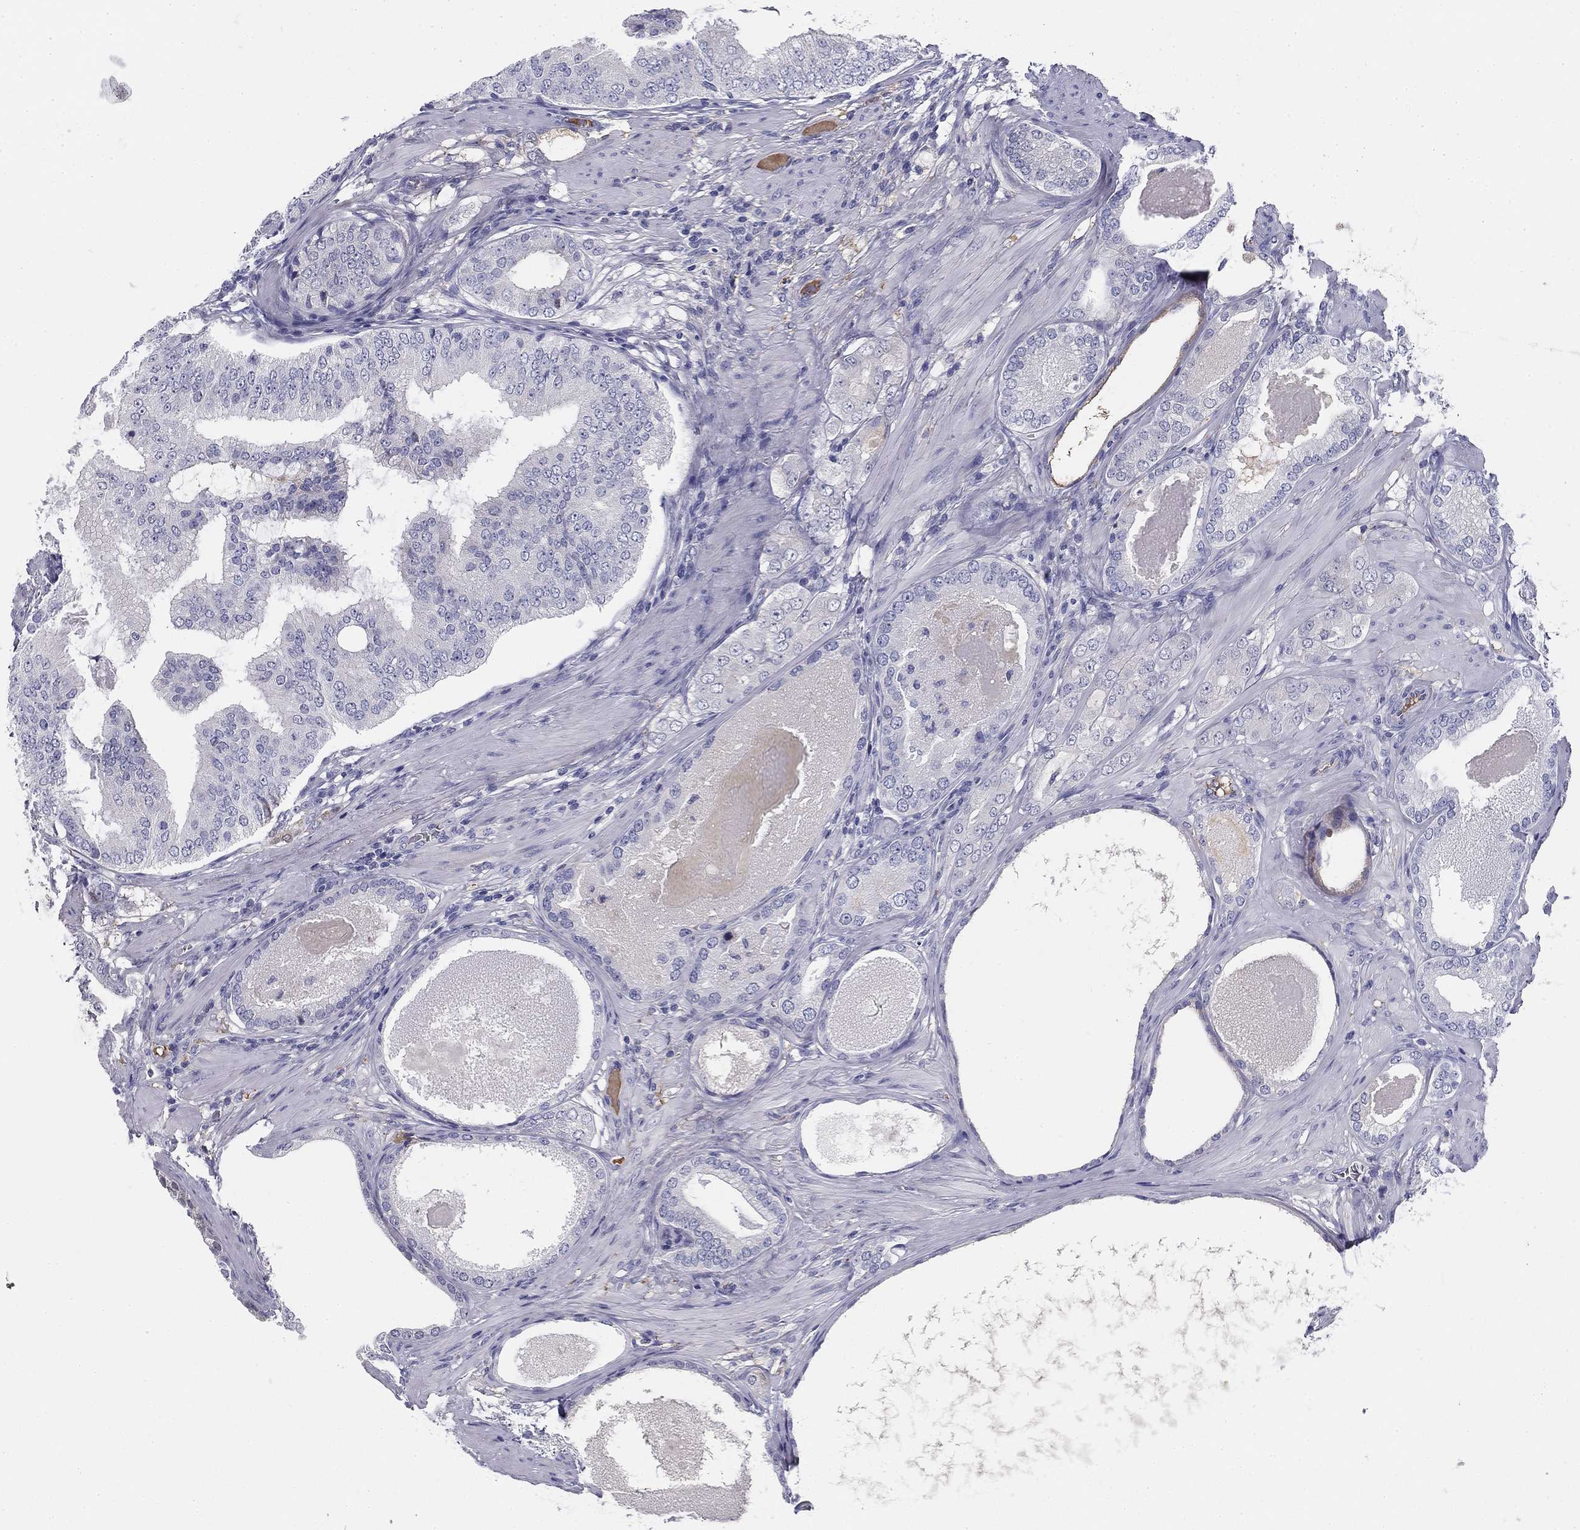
{"staining": {"intensity": "negative", "quantity": "none", "location": "none"}, "tissue": "prostate cancer", "cell_type": "Tumor cells", "image_type": "cancer", "snomed": [{"axis": "morphology", "description": "Adenocarcinoma, High grade"}, {"axis": "topography", "description": "Prostate and seminal vesicle, NOS"}], "caption": "Immunohistochemistry of prostate adenocarcinoma (high-grade) exhibits no staining in tumor cells.", "gene": "CPLX4", "patient": {"sex": "male", "age": 62}}